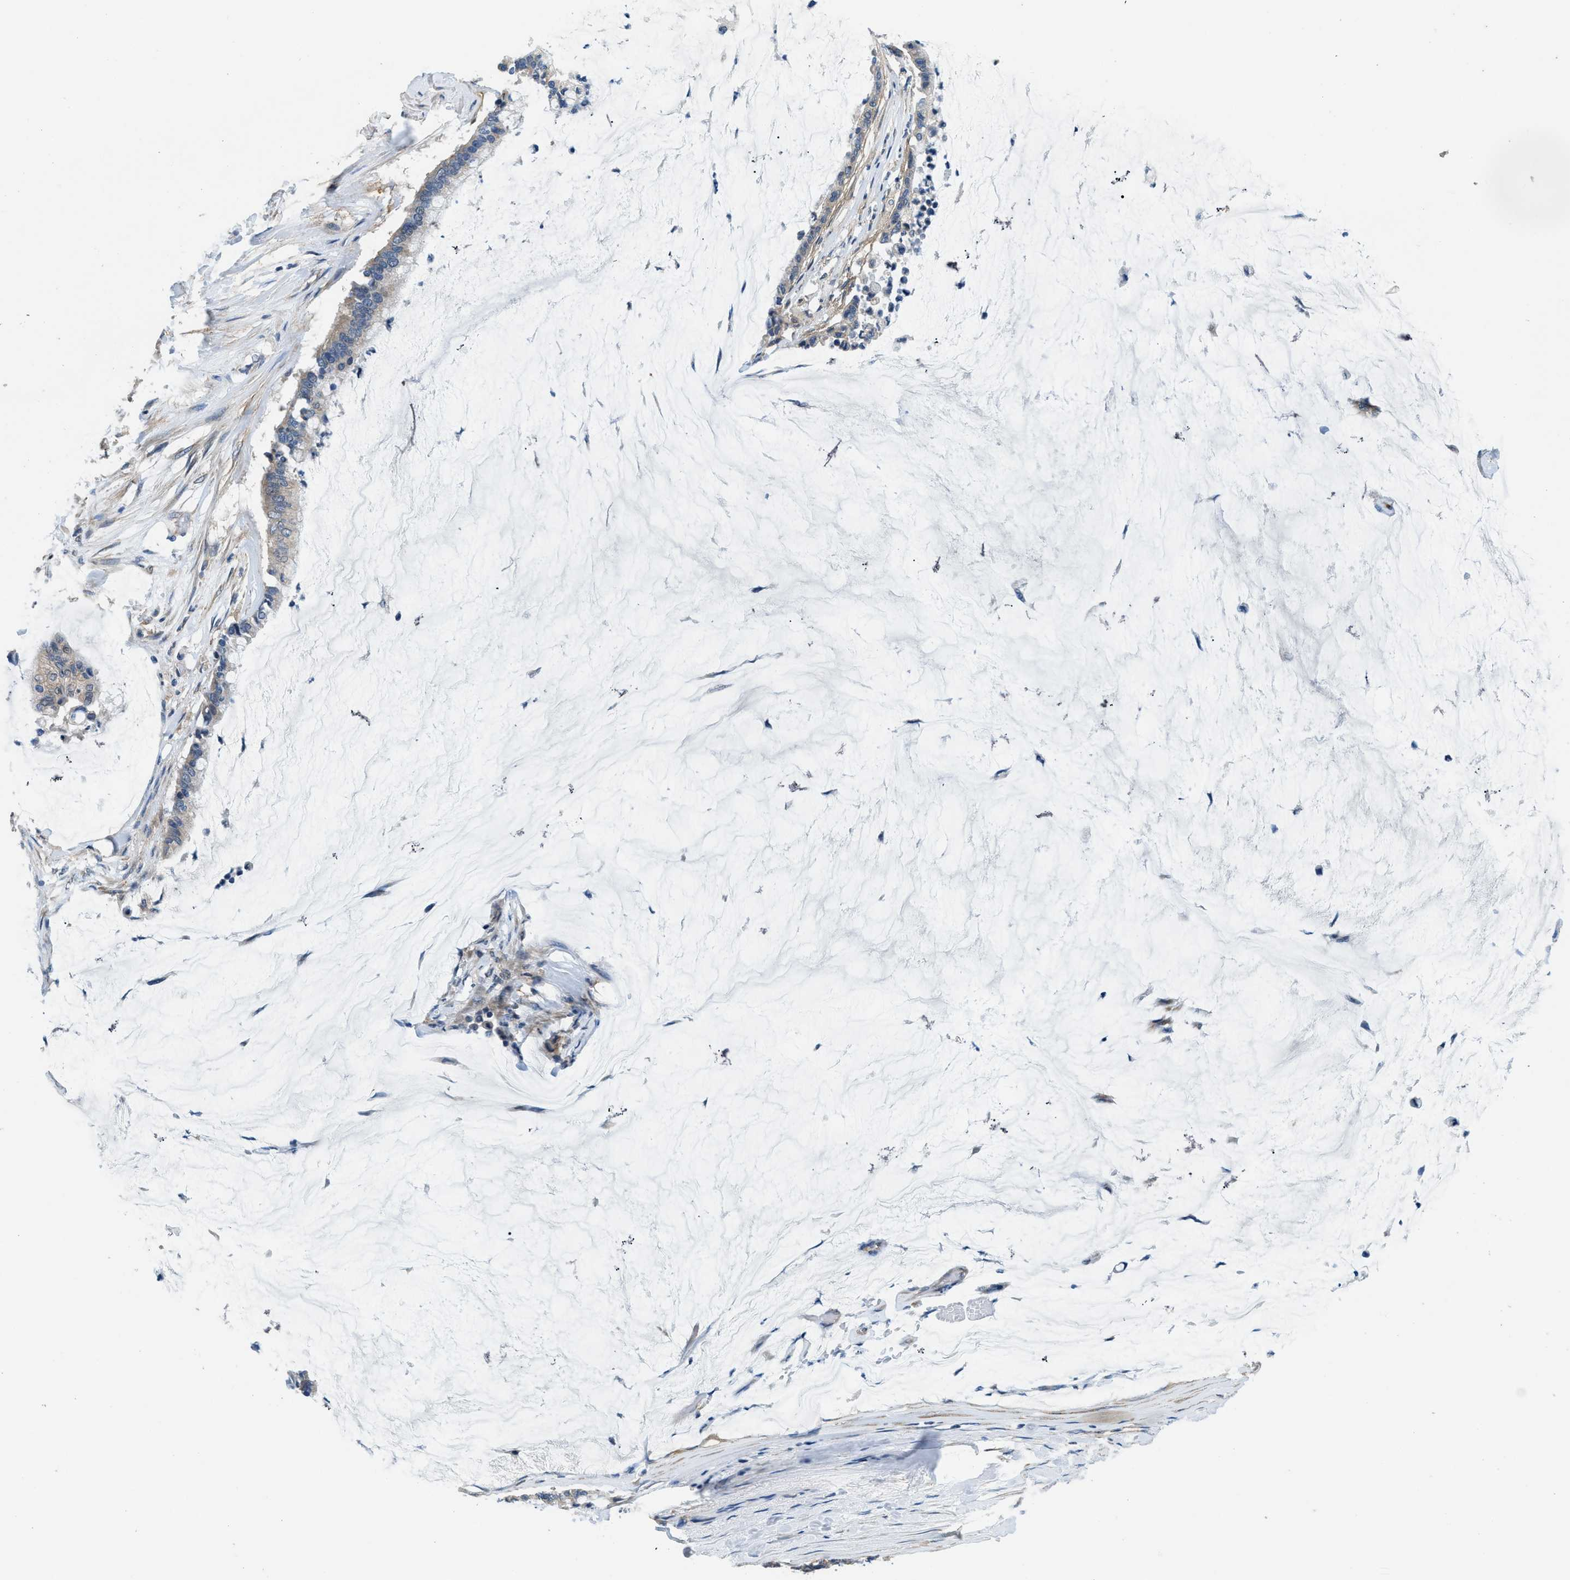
{"staining": {"intensity": "weak", "quantity": "<25%", "location": "cytoplasmic/membranous"}, "tissue": "pancreatic cancer", "cell_type": "Tumor cells", "image_type": "cancer", "snomed": [{"axis": "morphology", "description": "Adenocarcinoma, NOS"}, {"axis": "topography", "description": "Pancreas"}], "caption": "Immunohistochemical staining of pancreatic cancer (adenocarcinoma) displays no significant staining in tumor cells.", "gene": "SSH2", "patient": {"sex": "male", "age": 41}}